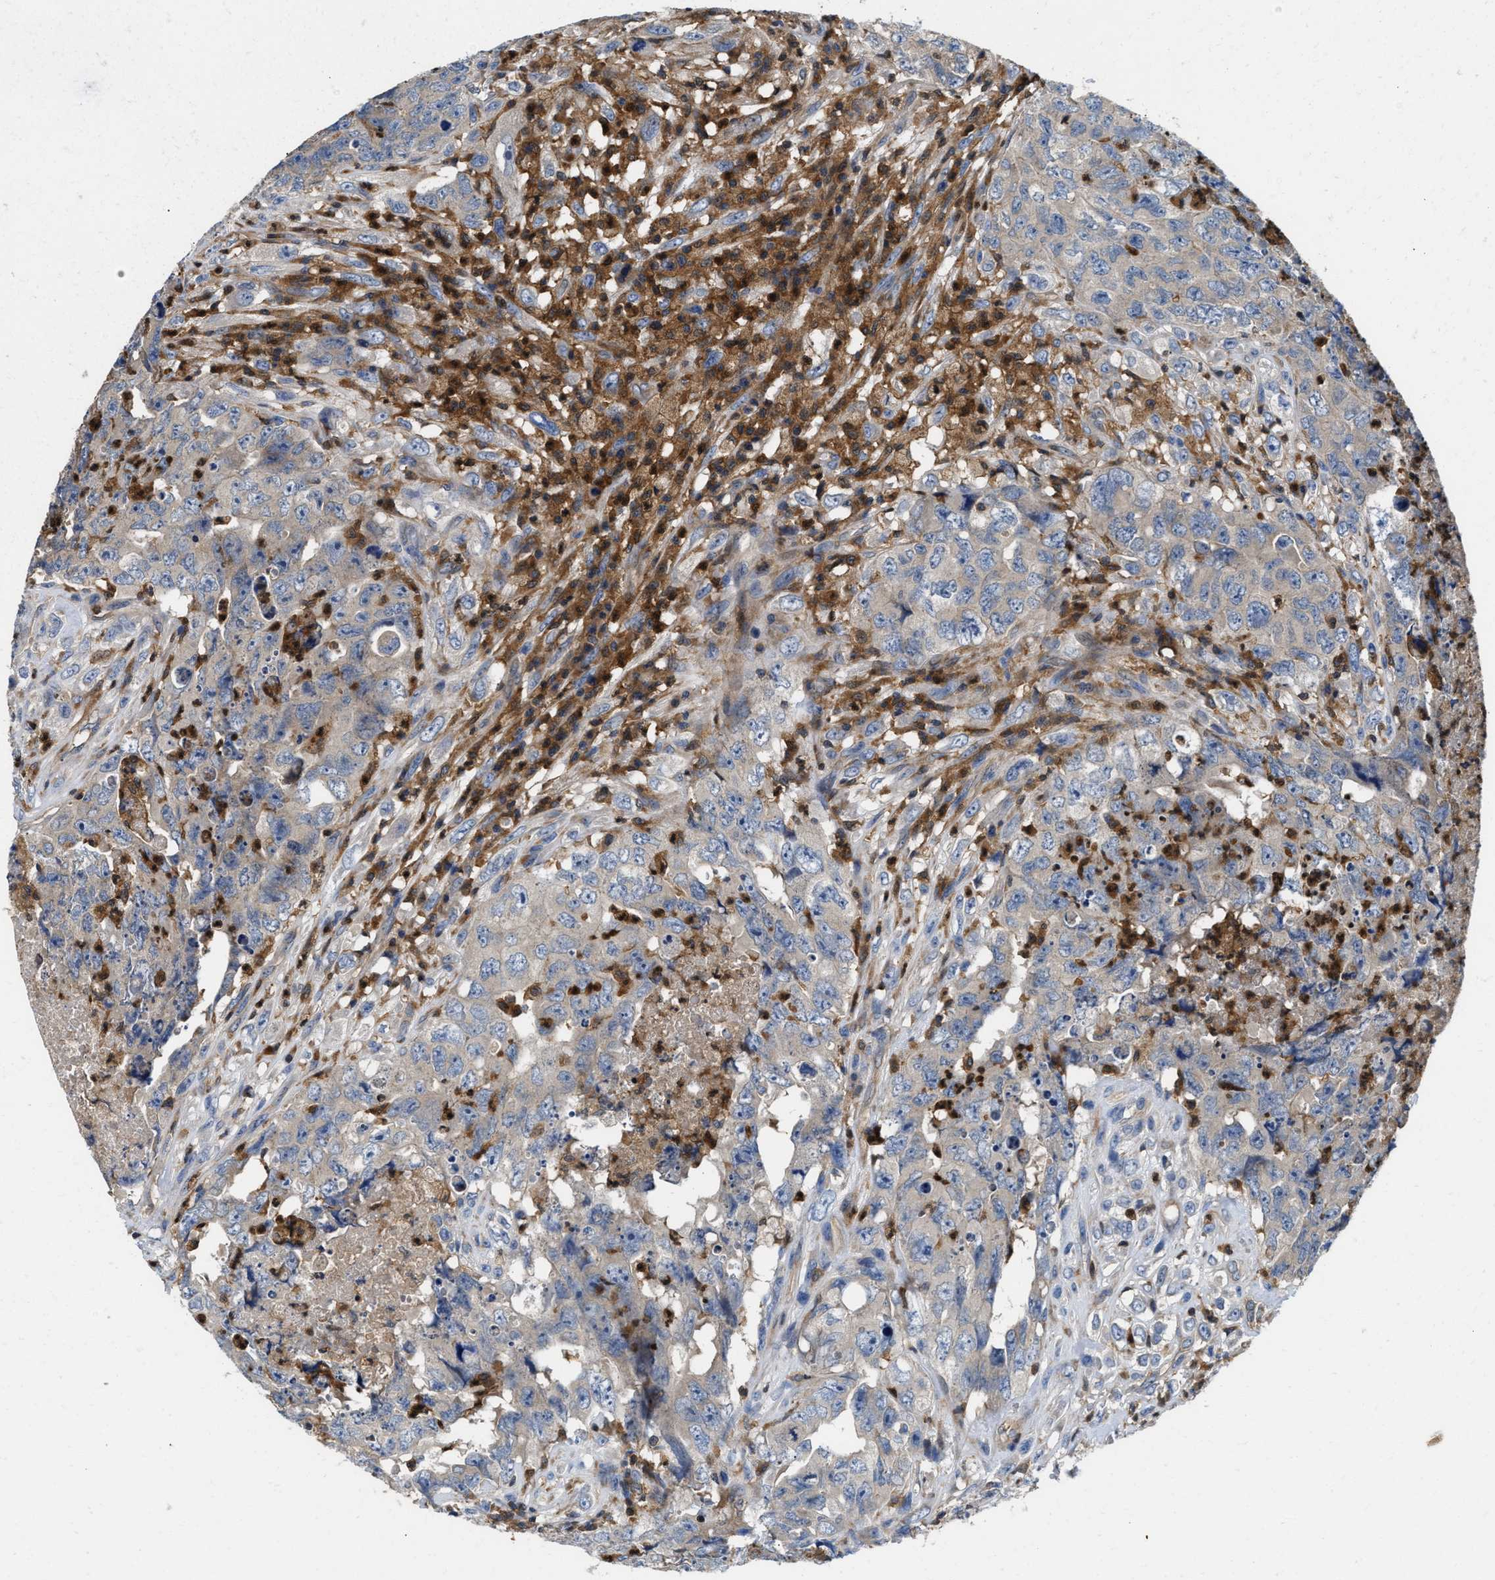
{"staining": {"intensity": "negative", "quantity": "none", "location": "none"}, "tissue": "testis cancer", "cell_type": "Tumor cells", "image_type": "cancer", "snomed": [{"axis": "morphology", "description": "Carcinoma, Embryonal, NOS"}, {"axis": "topography", "description": "Testis"}], "caption": "This is an immunohistochemistry photomicrograph of human testis cancer (embryonal carcinoma). There is no positivity in tumor cells.", "gene": "OSTF1", "patient": {"sex": "male", "age": 32}}